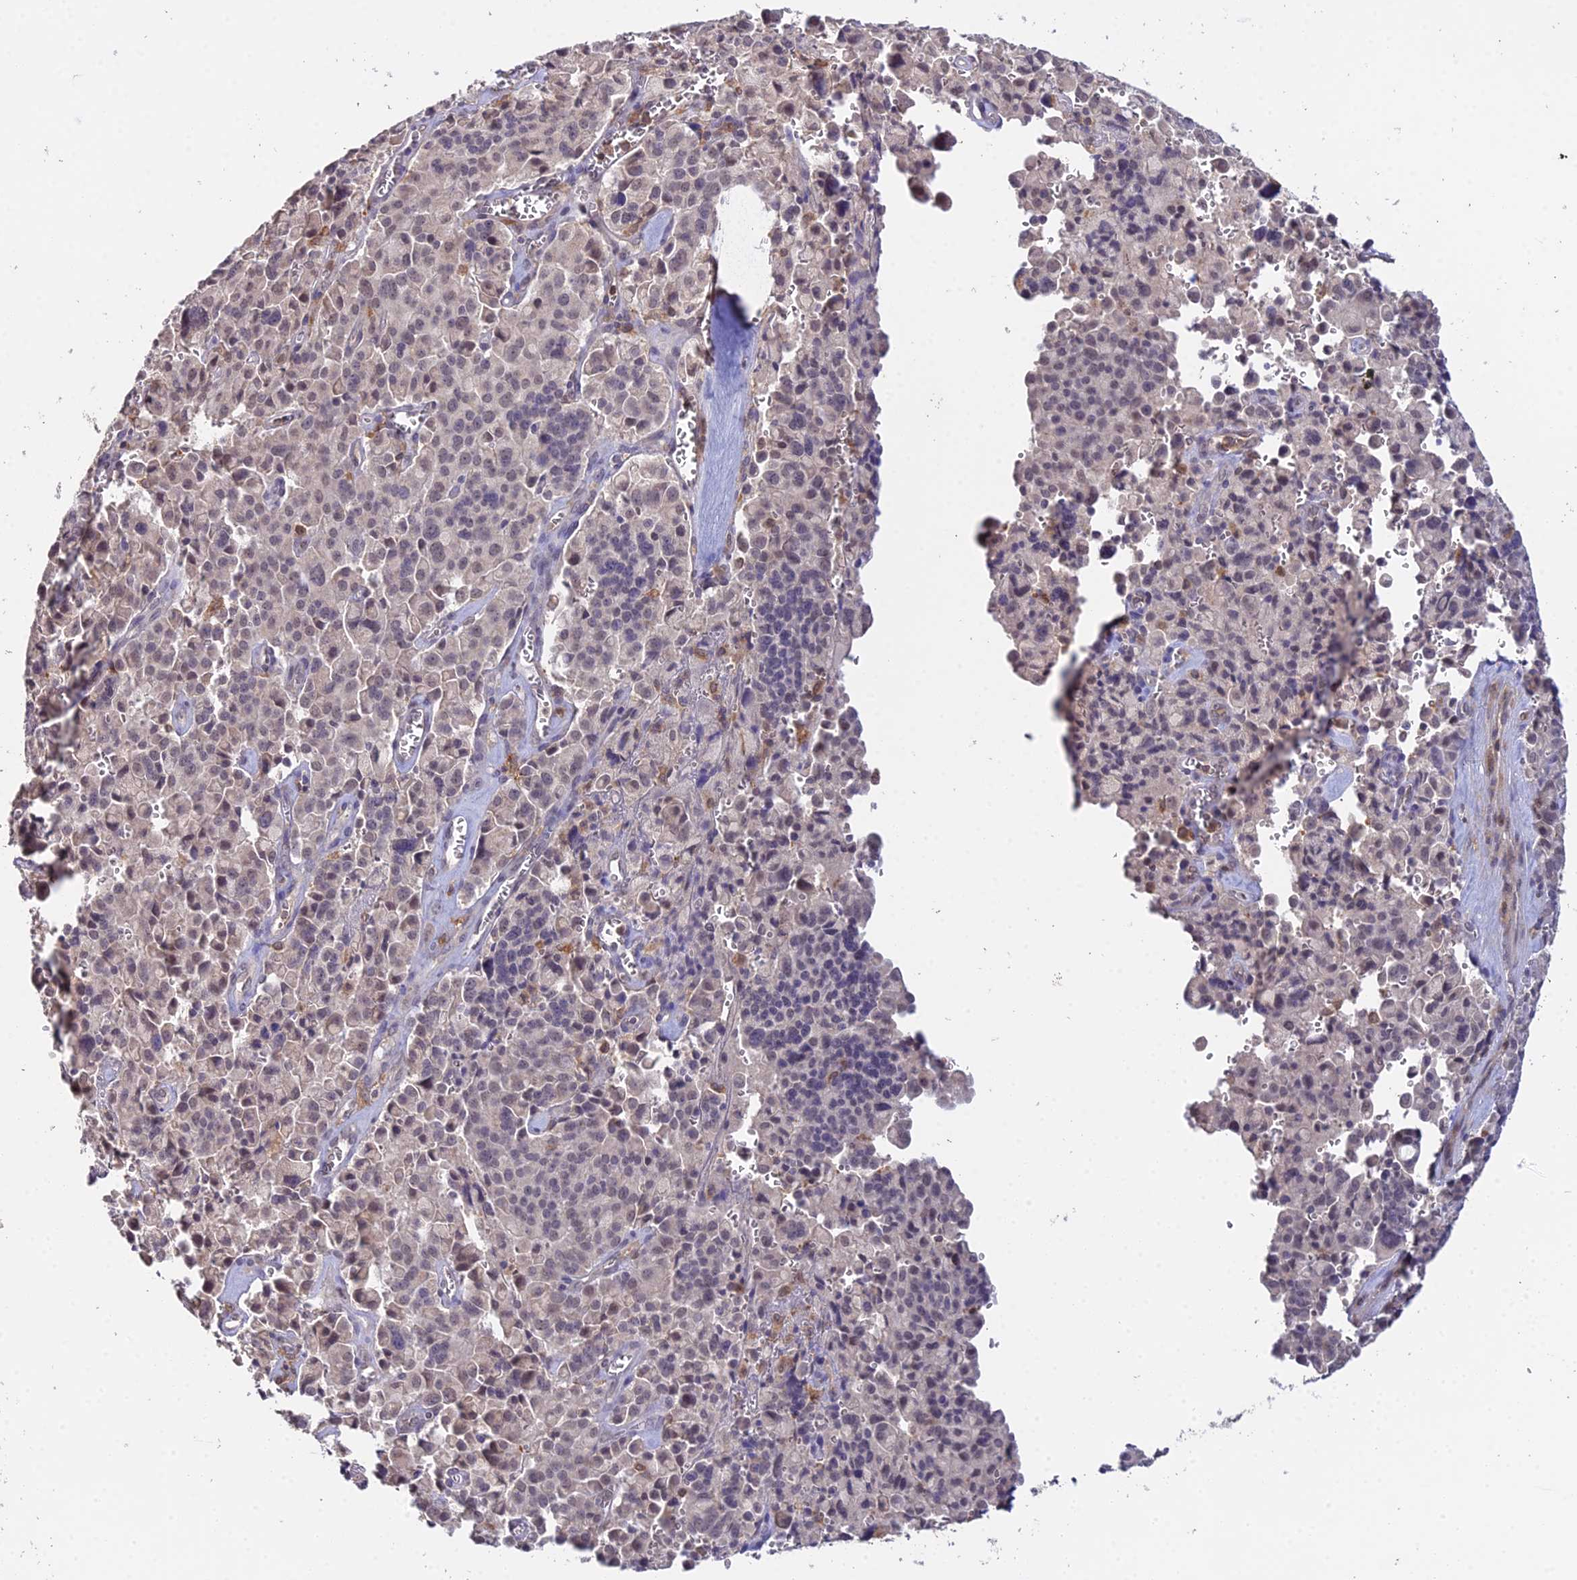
{"staining": {"intensity": "weak", "quantity": ">75%", "location": "nuclear"}, "tissue": "pancreatic cancer", "cell_type": "Tumor cells", "image_type": "cancer", "snomed": [{"axis": "morphology", "description": "Adenocarcinoma, NOS"}, {"axis": "topography", "description": "Pancreas"}], "caption": "DAB (3,3'-diaminobenzidine) immunohistochemical staining of human pancreatic cancer (adenocarcinoma) demonstrates weak nuclear protein positivity in approximately >75% of tumor cells.", "gene": "TPRX1", "patient": {"sex": "male", "age": 65}}